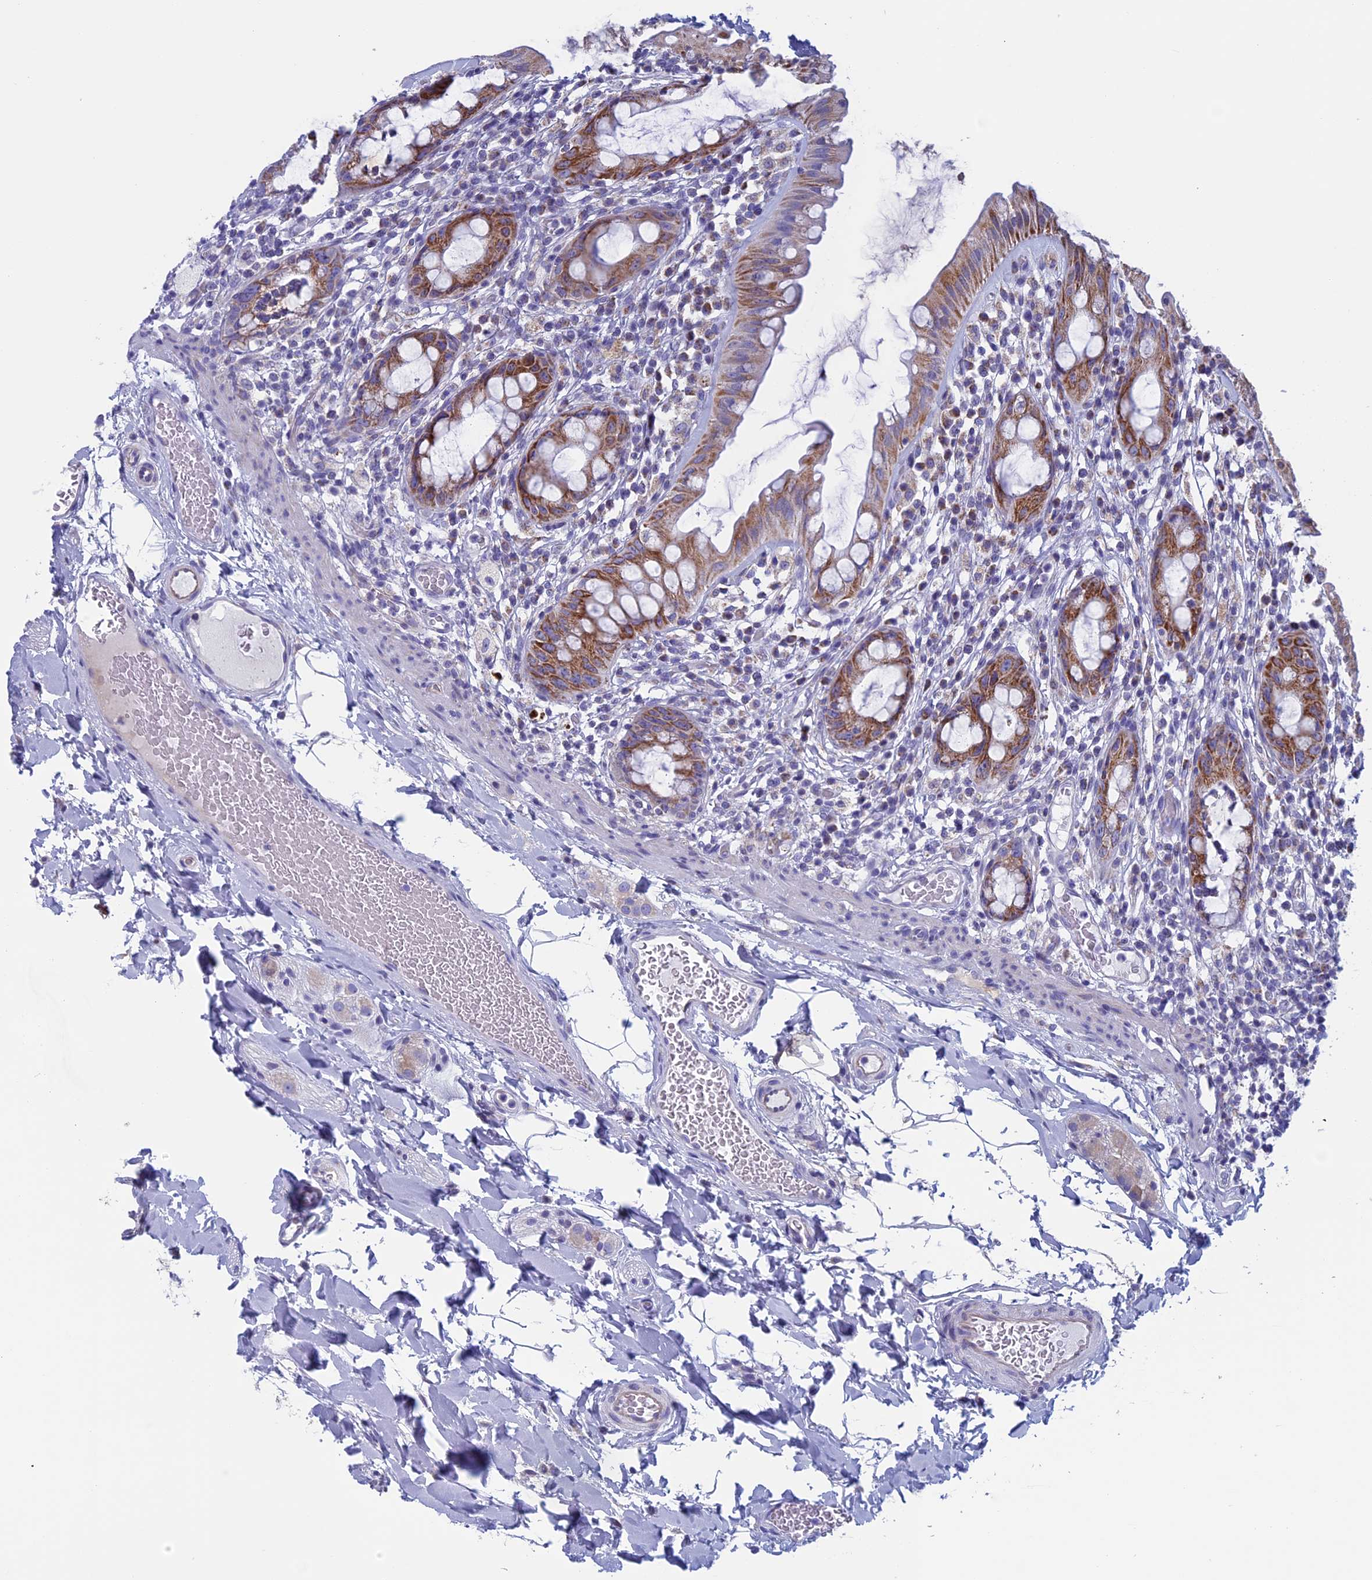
{"staining": {"intensity": "moderate", "quantity": ">75%", "location": "cytoplasmic/membranous"}, "tissue": "rectum", "cell_type": "Glandular cells", "image_type": "normal", "snomed": [{"axis": "morphology", "description": "Normal tissue, NOS"}, {"axis": "topography", "description": "Rectum"}], "caption": "IHC (DAB) staining of normal rectum displays moderate cytoplasmic/membranous protein staining in approximately >75% of glandular cells. (IHC, brightfield microscopy, high magnification).", "gene": "NDUFB9", "patient": {"sex": "female", "age": 57}}